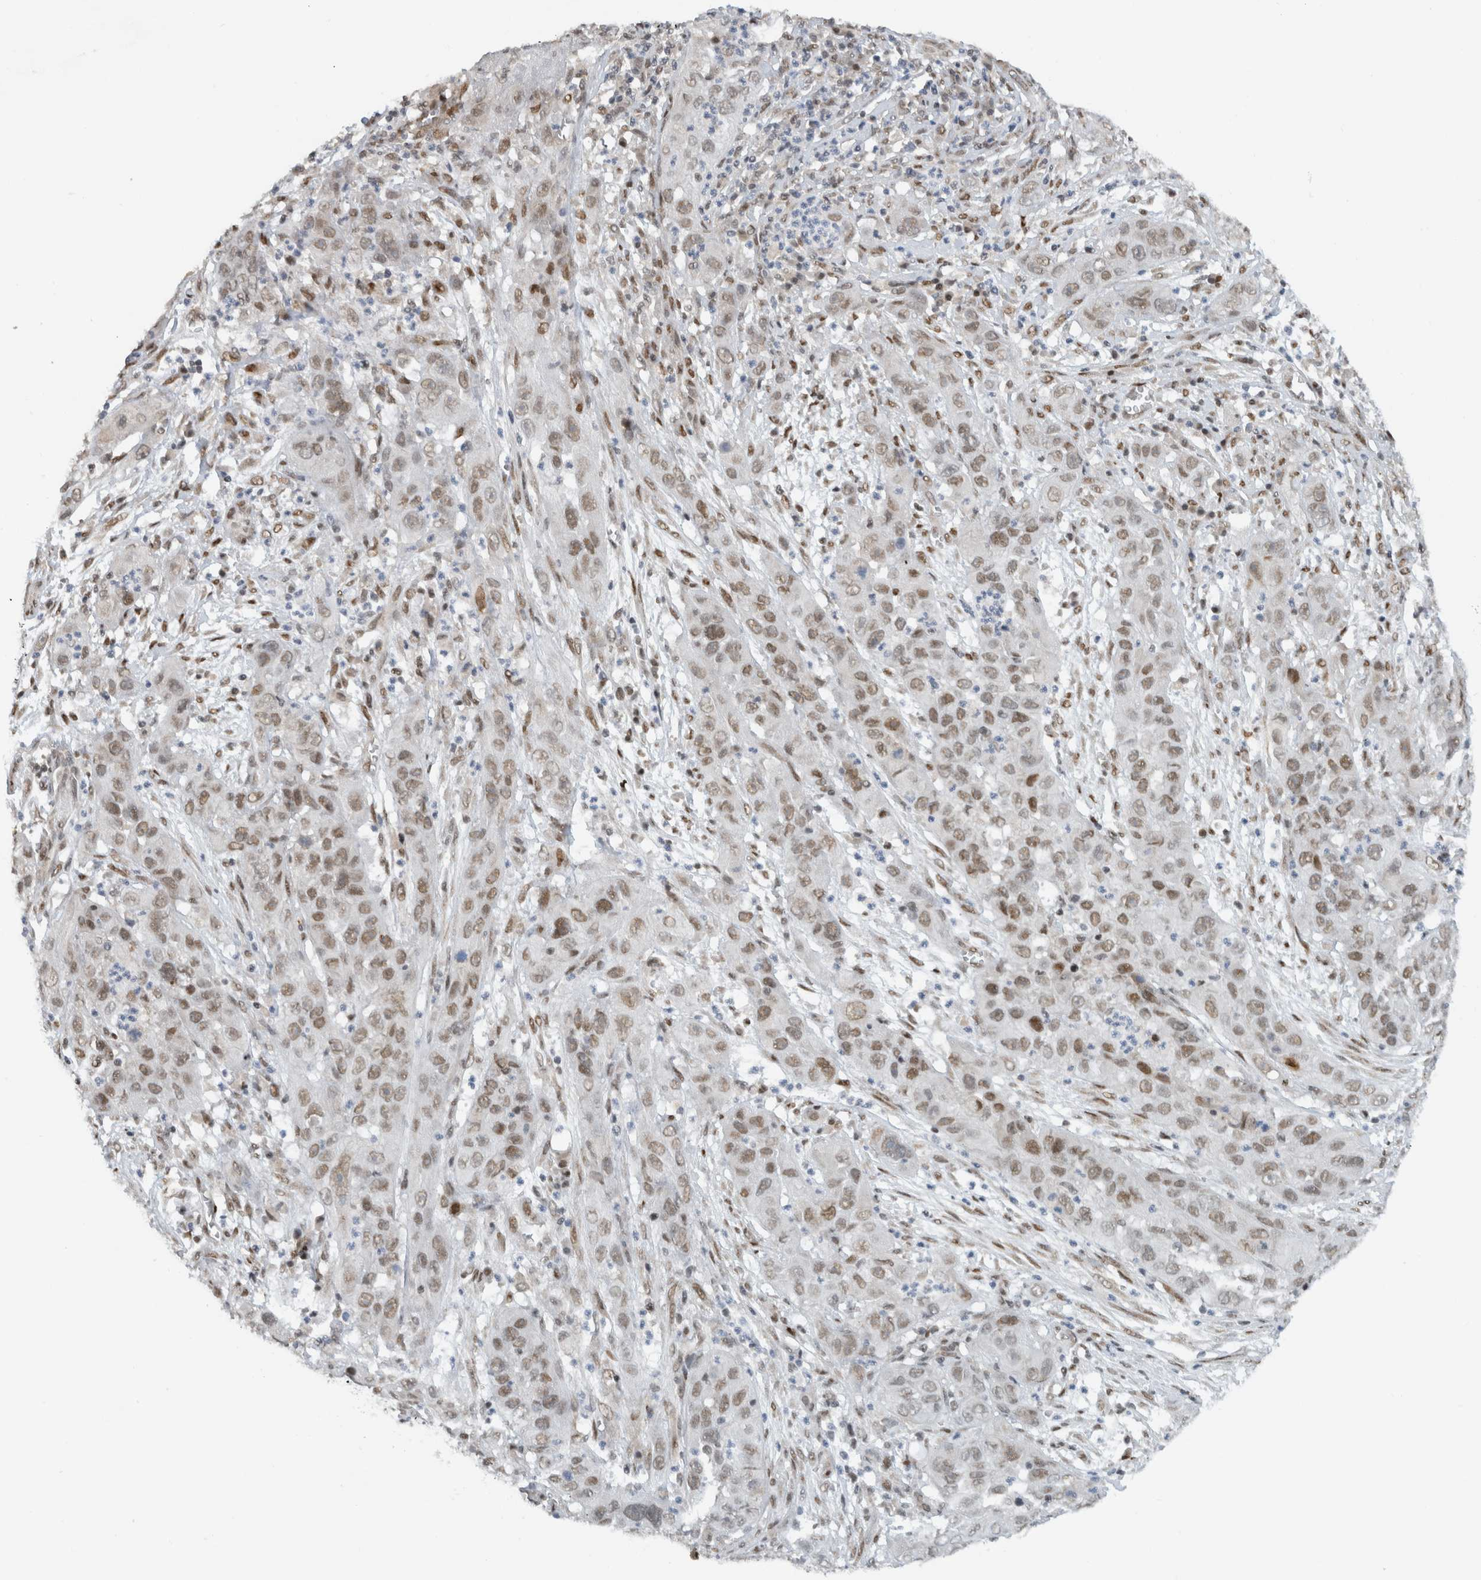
{"staining": {"intensity": "moderate", "quantity": ">75%", "location": "nuclear"}, "tissue": "cervical cancer", "cell_type": "Tumor cells", "image_type": "cancer", "snomed": [{"axis": "morphology", "description": "Squamous cell carcinoma, NOS"}, {"axis": "topography", "description": "Cervix"}], "caption": "Cervical squamous cell carcinoma stained with a brown dye displays moderate nuclear positive positivity in approximately >75% of tumor cells.", "gene": "HNRNPR", "patient": {"sex": "female", "age": 32}}